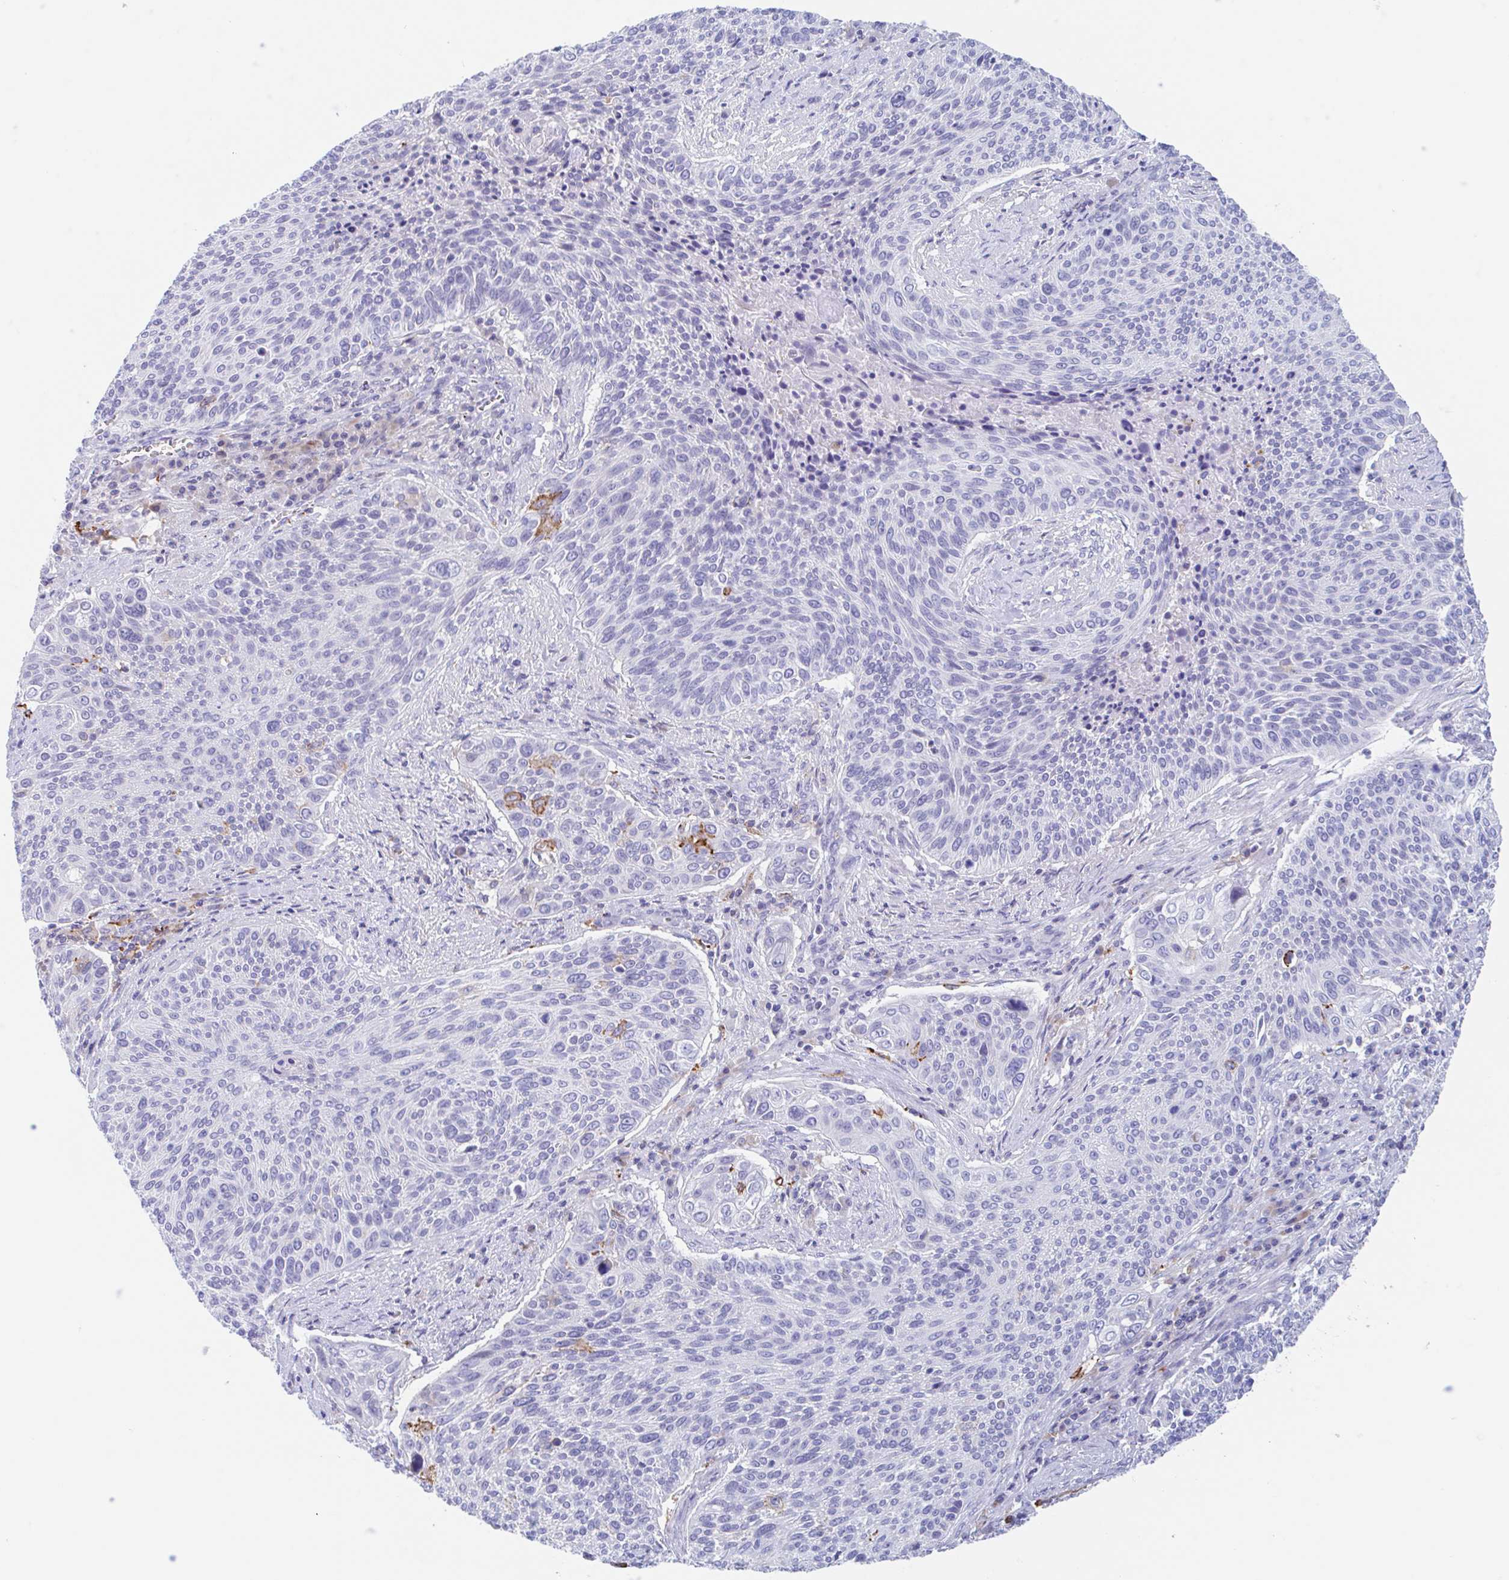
{"staining": {"intensity": "moderate", "quantity": "<25%", "location": "cytoplasmic/membranous"}, "tissue": "cervical cancer", "cell_type": "Tumor cells", "image_type": "cancer", "snomed": [{"axis": "morphology", "description": "Squamous cell carcinoma, NOS"}, {"axis": "topography", "description": "Cervix"}], "caption": "Protein expression analysis of human cervical cancer reveals moderate cytoplasmic/membranous staining in approximately <25% of tumor cells.", "gene": "ANKRD9", "patient": {"sex": "female", "age": 31}}